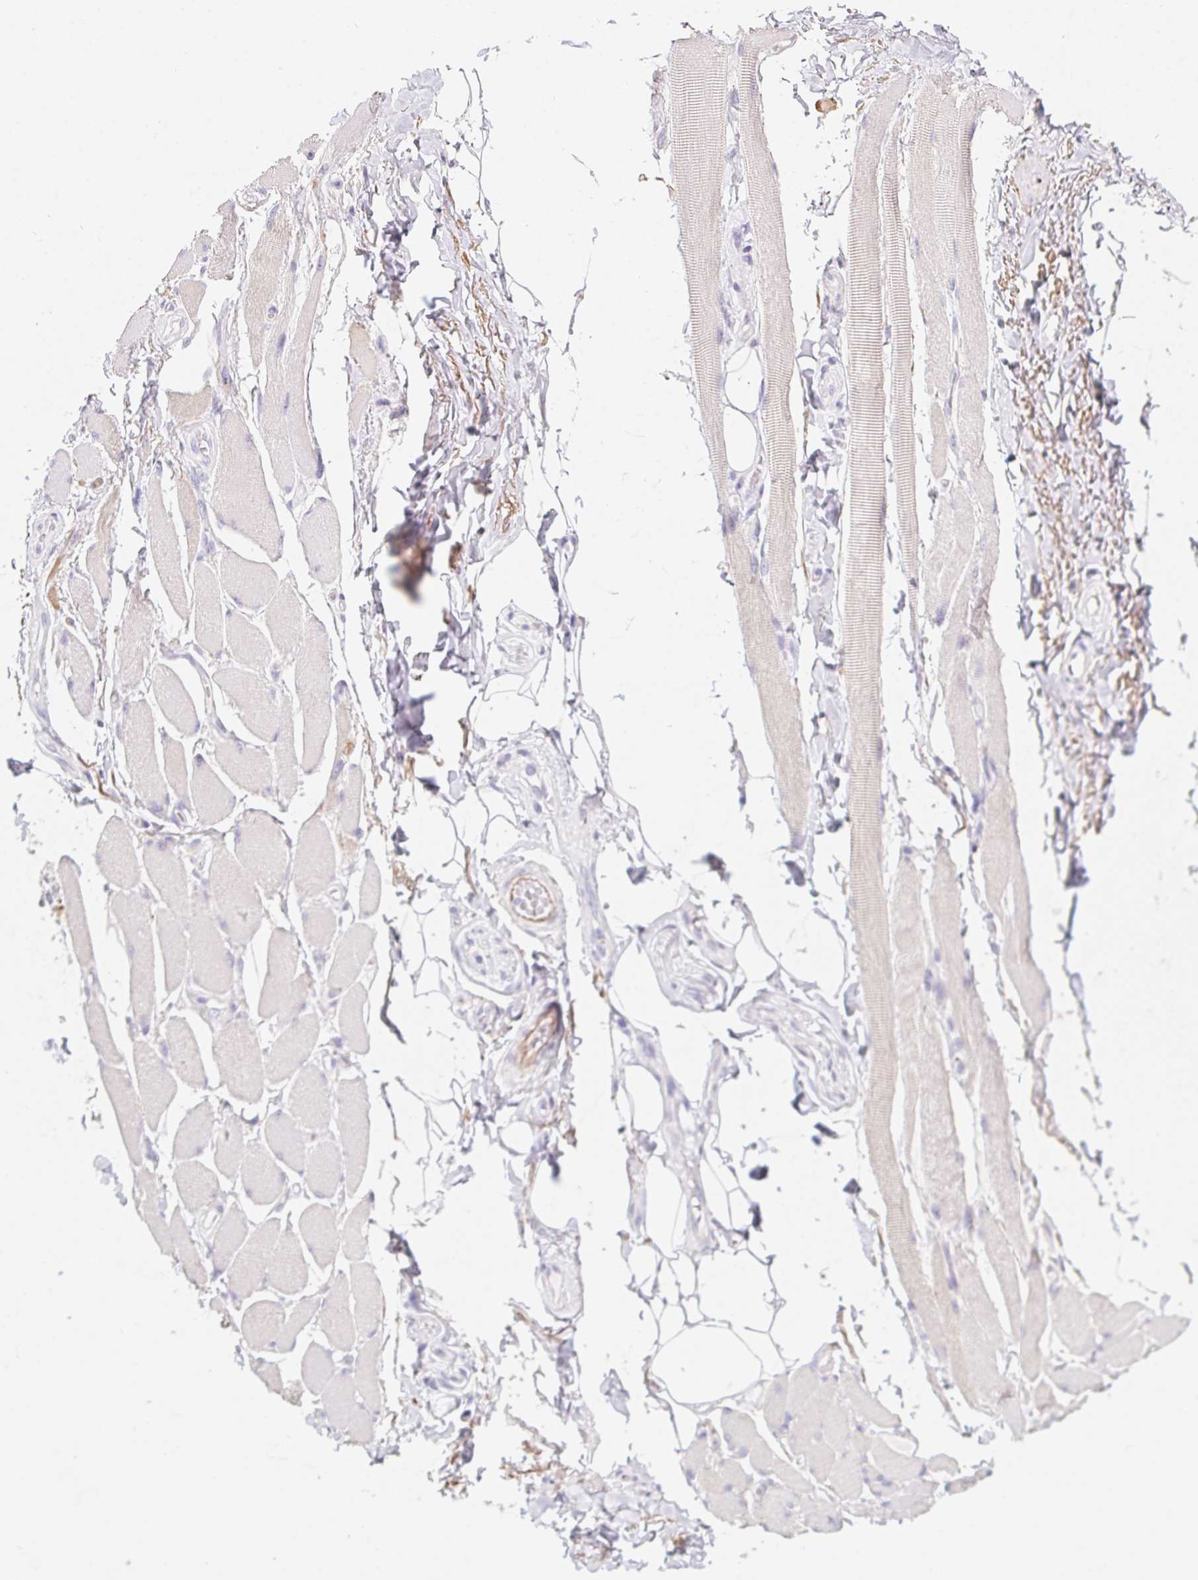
{"staining": {"intensity": "weak", "quantity": "<25%", "location": "cytoplasmic/membranous"}, "tissue": "skeletal muscle", "cell_type": "Myocytes", "image_type": "normal", "snomed": [{"axis": "morphology", "description": "Normal tissue, NOS"}, {"axis": "topography", "description": "Skeletal muscle"}, {"axis": "topography", "description": "Anal"}, {"axis": "topography", "description": "Peripheral nerve tissue"}], "caption": "Photomicrograph shows no protein staining in myocytes of unremarkable skeletal muscle.", "gene": "MYL4", "patient": {"sex": "male", "age": 53}}